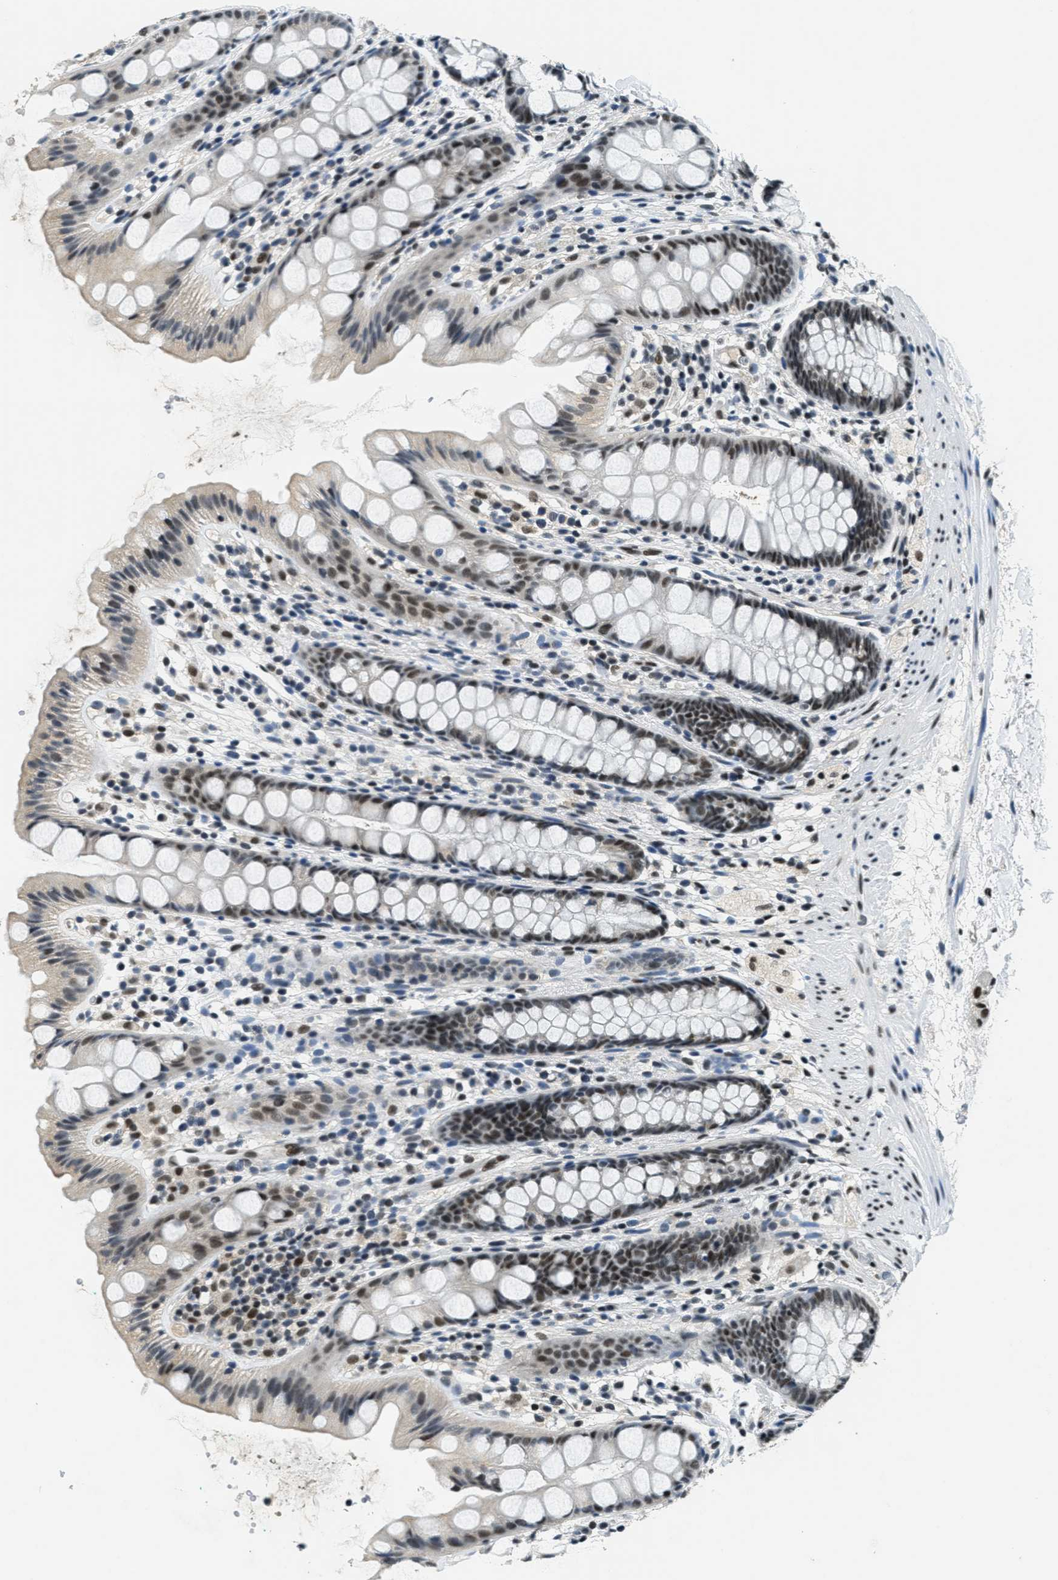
{"staining": {"intensity": "strong", "quantity": "25%-75%", "location": "nuclear"}, "tissue": "rectum", "cell_type": "Glandular cells", "image_type": "normal", "snomed": [{"axis": "morphology", "description": "Normal tissue, NOS"}, {"axis": "topography", "description": "Rectum"}], "caption": "Immunohistochemistry (IHC) of normal human rectum exhibits high levels of strong nuclear expression in about 25%-75% of glandular cells.", "gene": "SSB", "patient": {"sex": "female", "age": 65}}